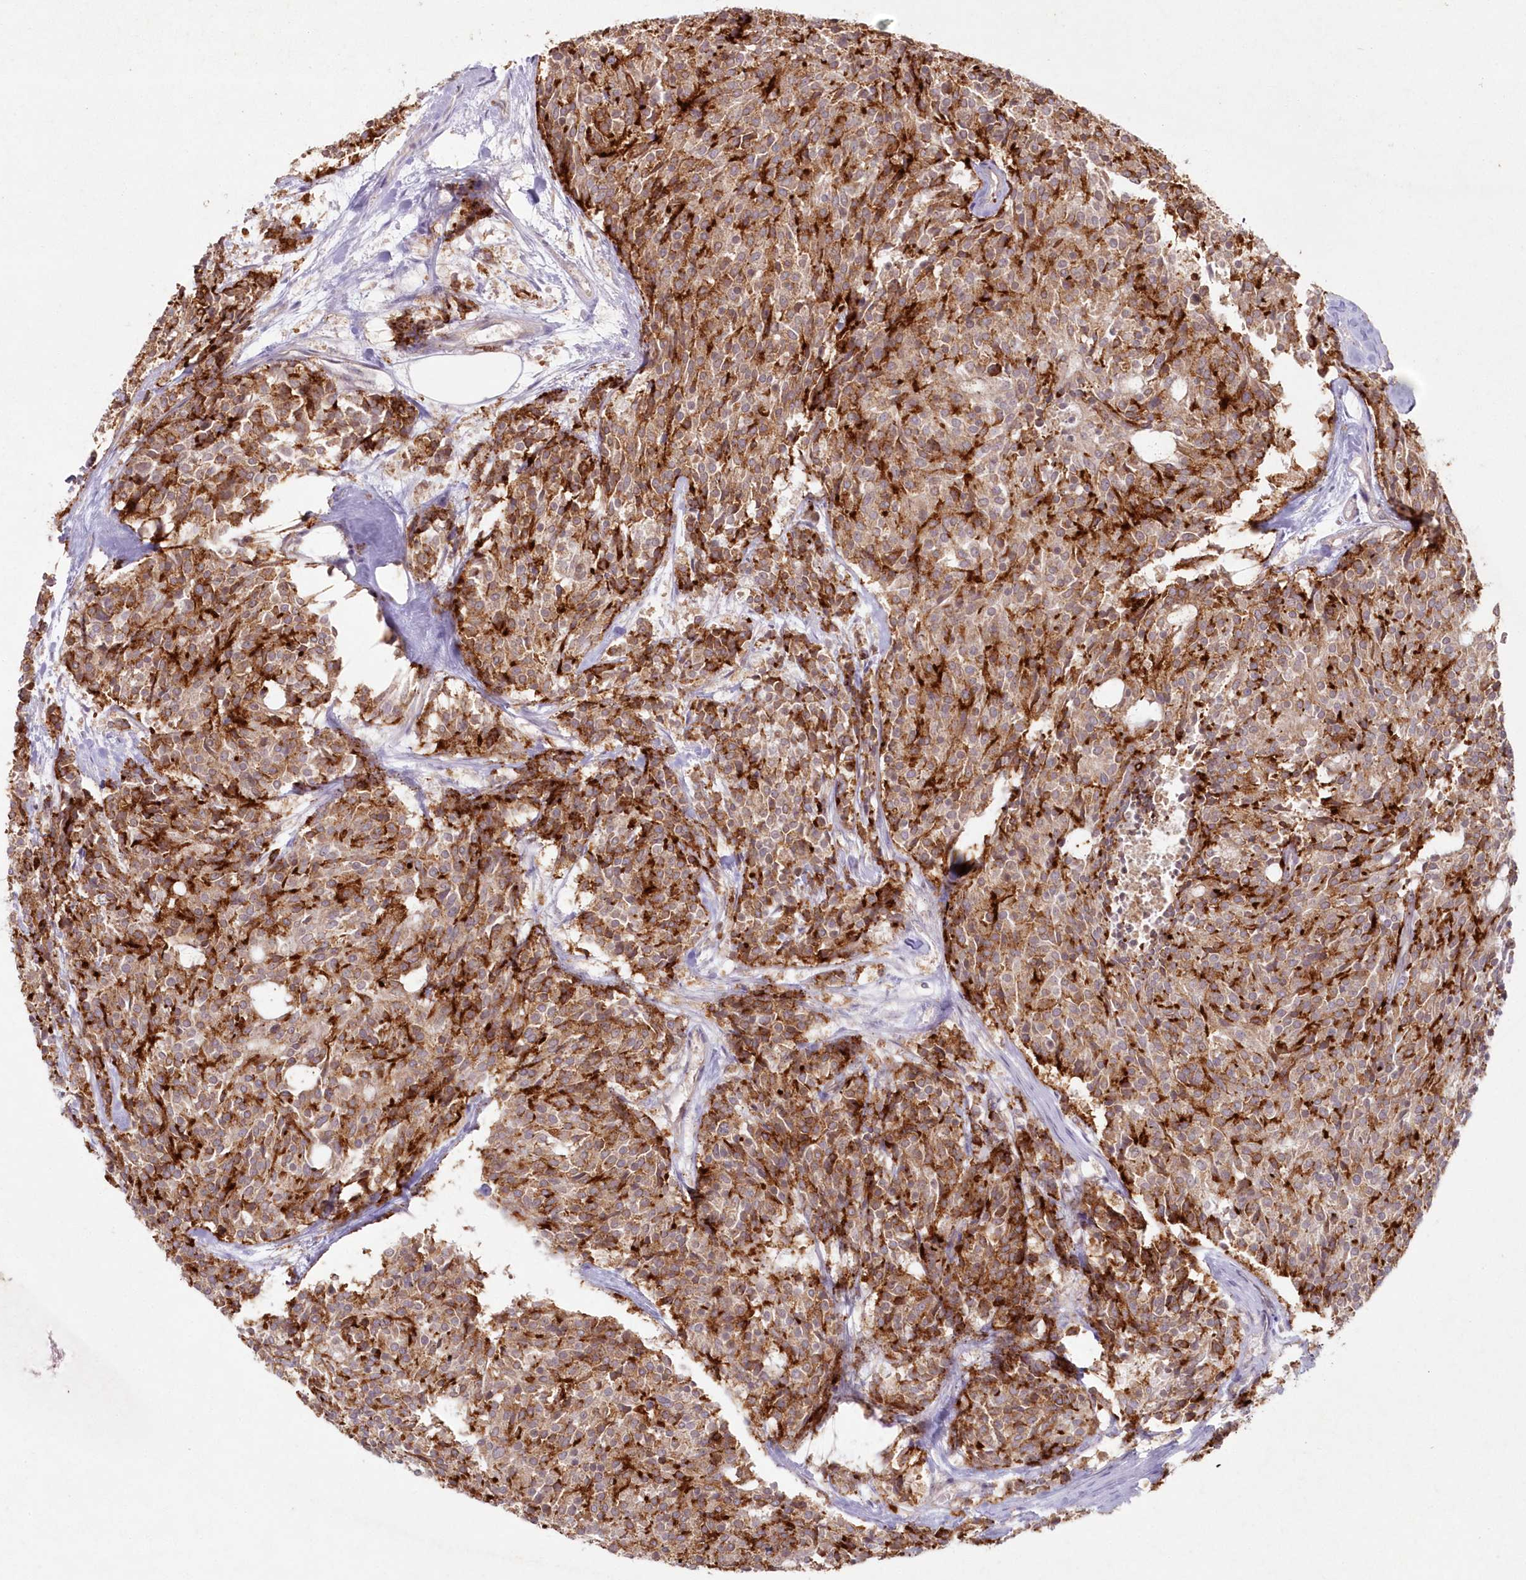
{"staining": {"intensity": "strong", "quantity": ">75%", "location": "cytoplasmic/membranous"}, "tissue": "carcinoid", "cell_type": "Tumor cells", "image_type": "cancer", "snomed": [{"axis": "morphology", "description": "Carcinoid, malignant, NOS"}, {"axis": "topography", "description": "Pancreas"}], "caption": "Protein expression analysis of human carcinoid reveals strong cytoplasmic/membranous expression in about >75% of tumor cells. The protein of interest is stained brown, and the nuclei are stained in blue (DAB (3,3'-diaminobenzidine) IHC with brightfield microscopy, high magnification).", "gene": "ARSB", "patient": {"sex": "female", "age": 54}}